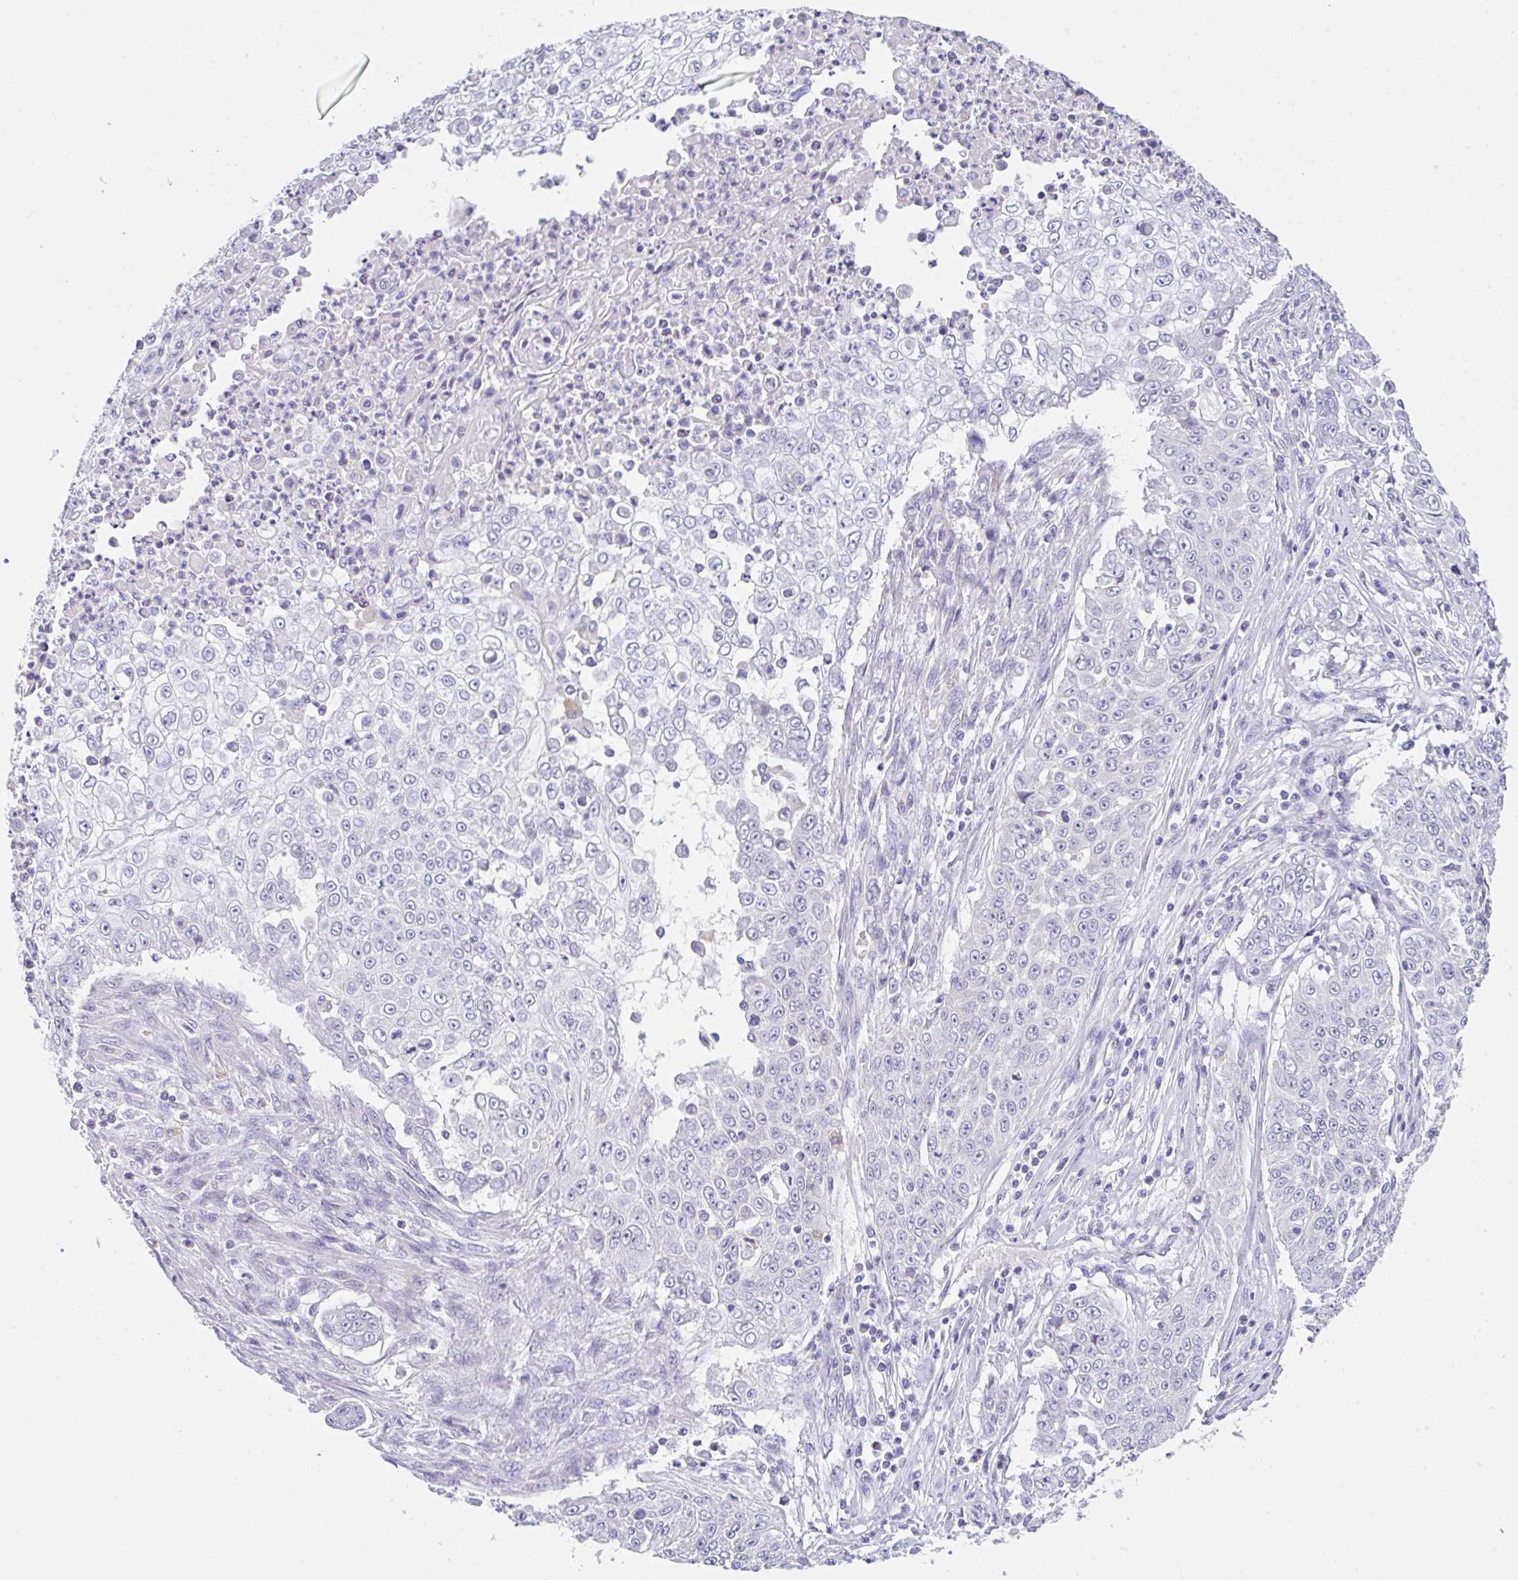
{"staining": {"intensity": "negative", "quantity": "none", "location": "none"}, "tissue": "skin cancer", "cell_type": "Tumor cells", "image_type": "cancer", "snomed": [{"axis": "morphology", "description": "Squamous cell carcinoma, NOS"}, {"axis": "topography", "description": "Skin"}], "caption": "Immunohistochemical staining of skin squamous cell carcinoma shows no significant expression in tumor cells.", "gene": "TRAF4", "patient": {"sex": "male", "age": 24}}